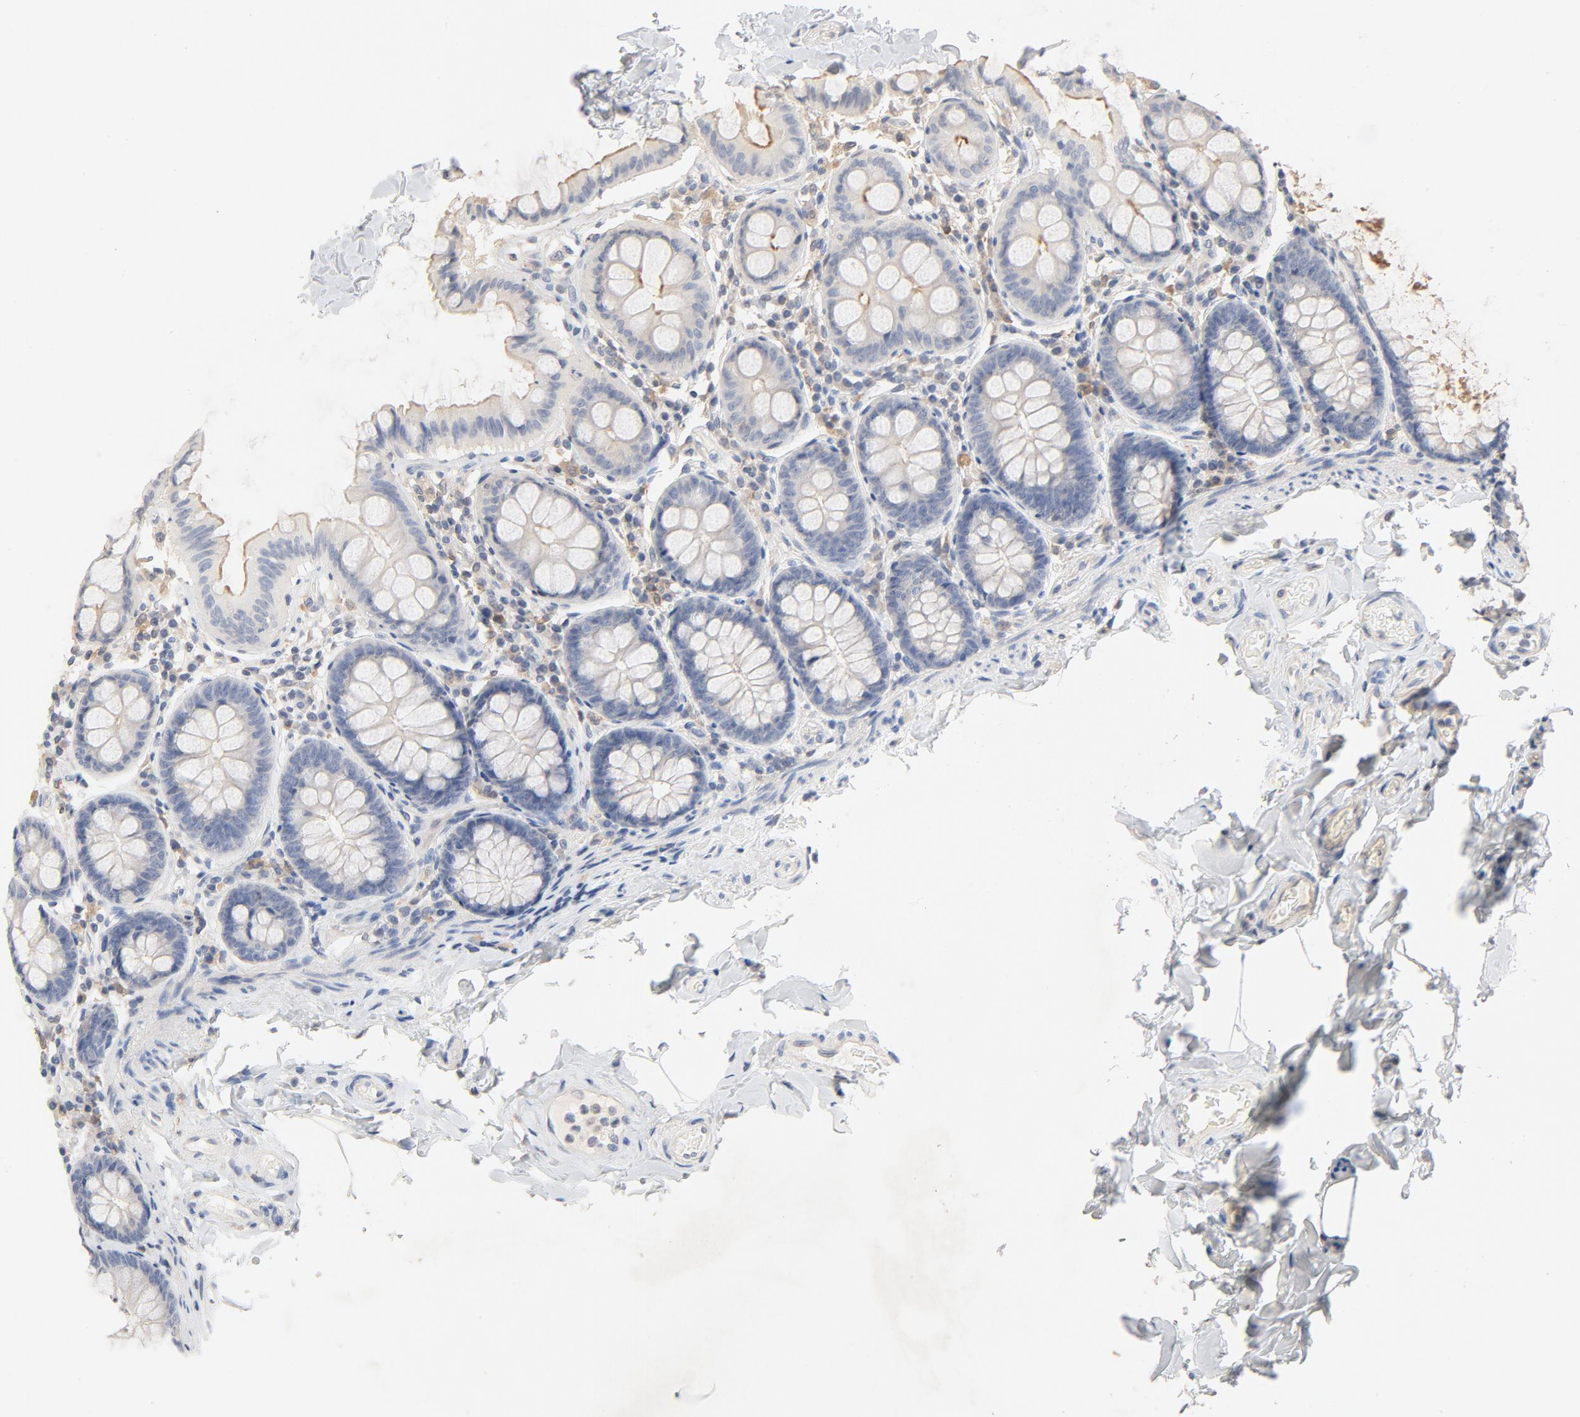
{"staining": {"intensity": "negative", "quantity": "none", "location": "none"}, "tissue": "colon", "cell_type": "Endothelial cells", "image_type": "normal", "snomed": [{"axis": "morphology", "description": "Normal tissue, NOS"}, {"axis": "topography", "description": "Colon"}], "caption": "Immunohistochemical staining of benign human colon shows no significant staining in endothelial cells.", "gene": "STAT1", "patient": {"sex": "female", "age": 61}}